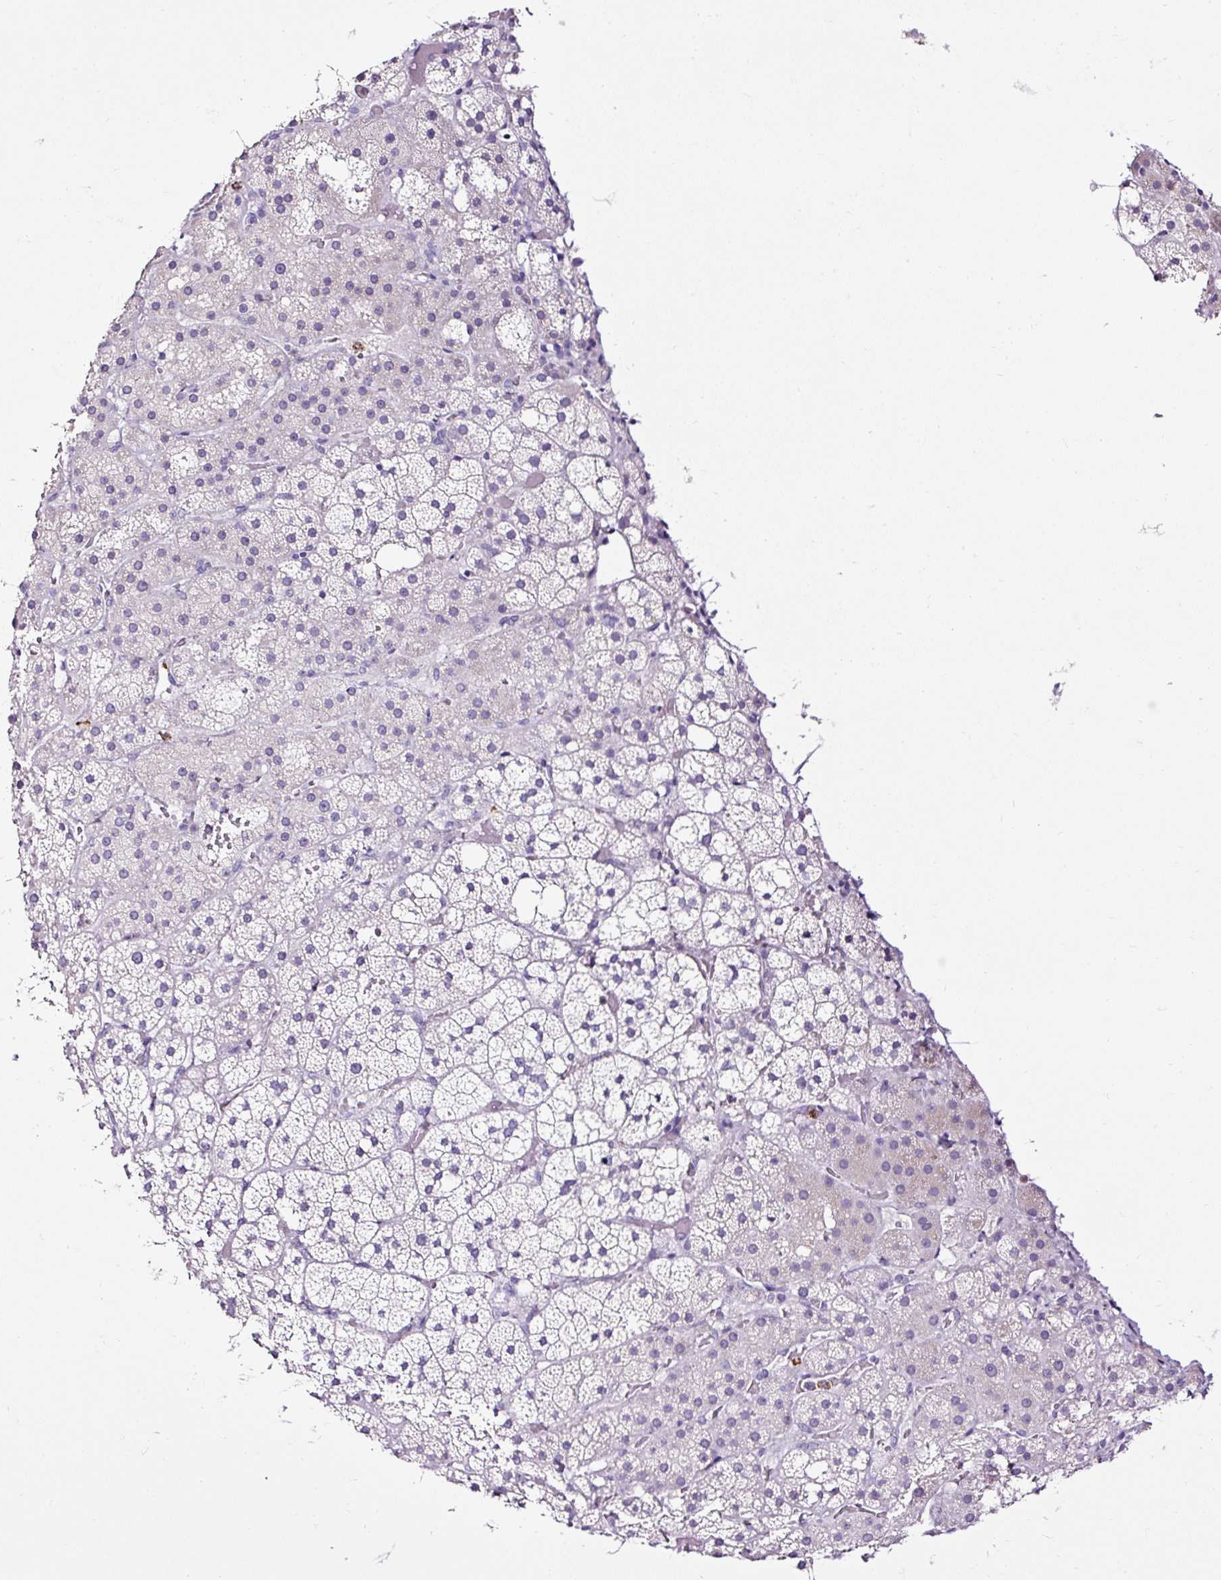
{"staining": {"intensity": "negative", "quantity": "none", "location": "none"}, "tissue": "adrenal gland", "cell_type": "Glandular cells", "image_type": "normal", "snomed": [{"axis": "morphology", "description": "Normal tissue, NOS"}, {"axis": "topography", "description": "Adrenal gland"}], "caption": "High magnification brightfield microscopy of benign adrenal gland stained with DAB (brown) and counterstained with hematoxylin (blue): glandular cells show no significant positivity.", "gene": "SLC7A8", "patient": {"sex": "male", "age": 53}}